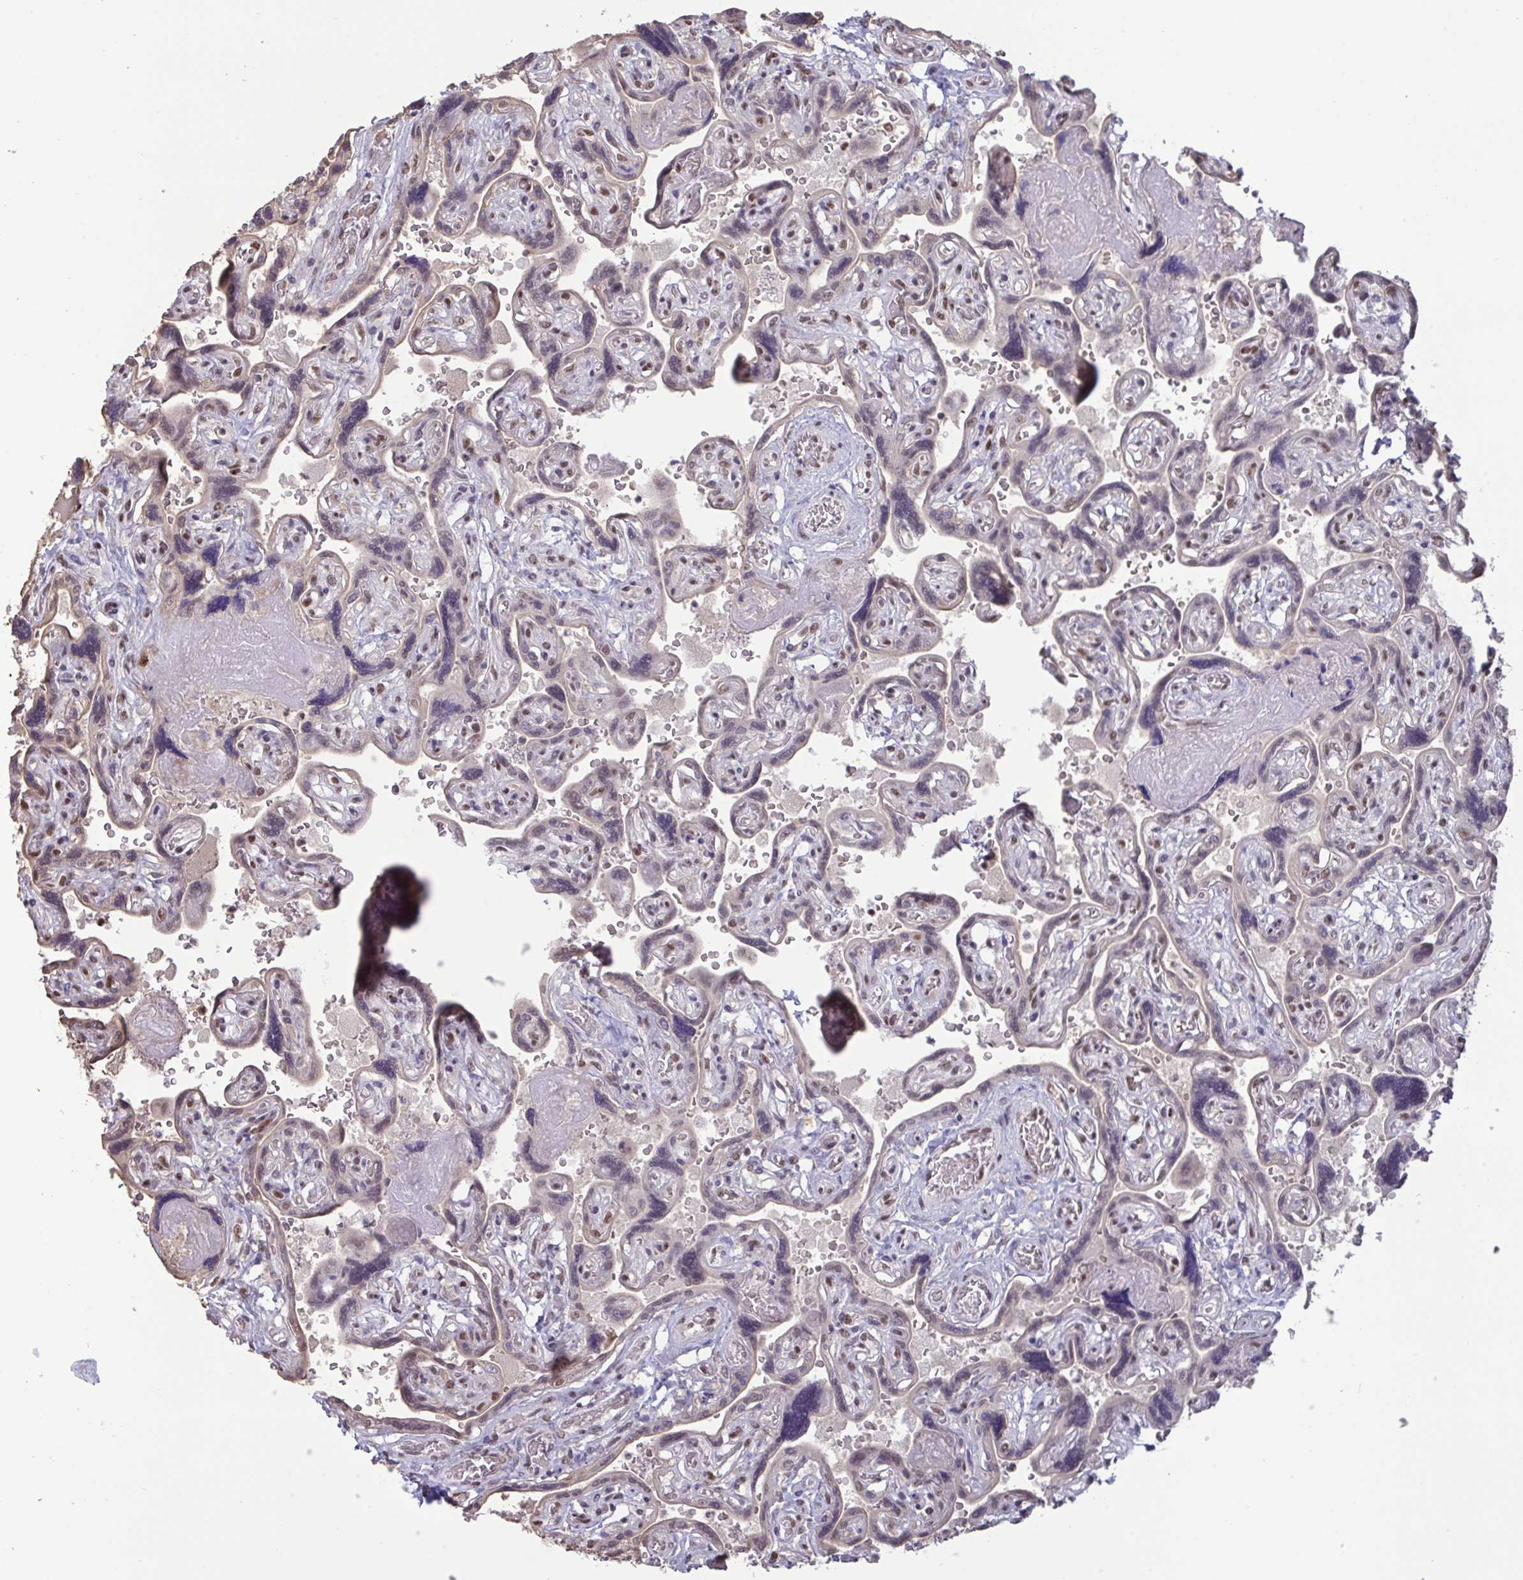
{"staining": {"intensity": "moderate", "quantity": ">75%", "location": "nuclear"}, "tissue": "placenta", "cell_type": "Decidual cells", "image_type": "normal", "snomed": [{"axis": "morphology", "description": "Normal tissue, NOS"}, {"axis": "topography", "description": "Placenta"}], "caption": "Unremarkable placenta was stained to show a protein in brown. There is medium levels of moderate nuclear expression in approximately >75% of decidual cells. Ihc stains the protein of interest in brown and the nuclei are stained blue.", "gene": "PUF60", "patient": {"sex": "female", "age": 32}}